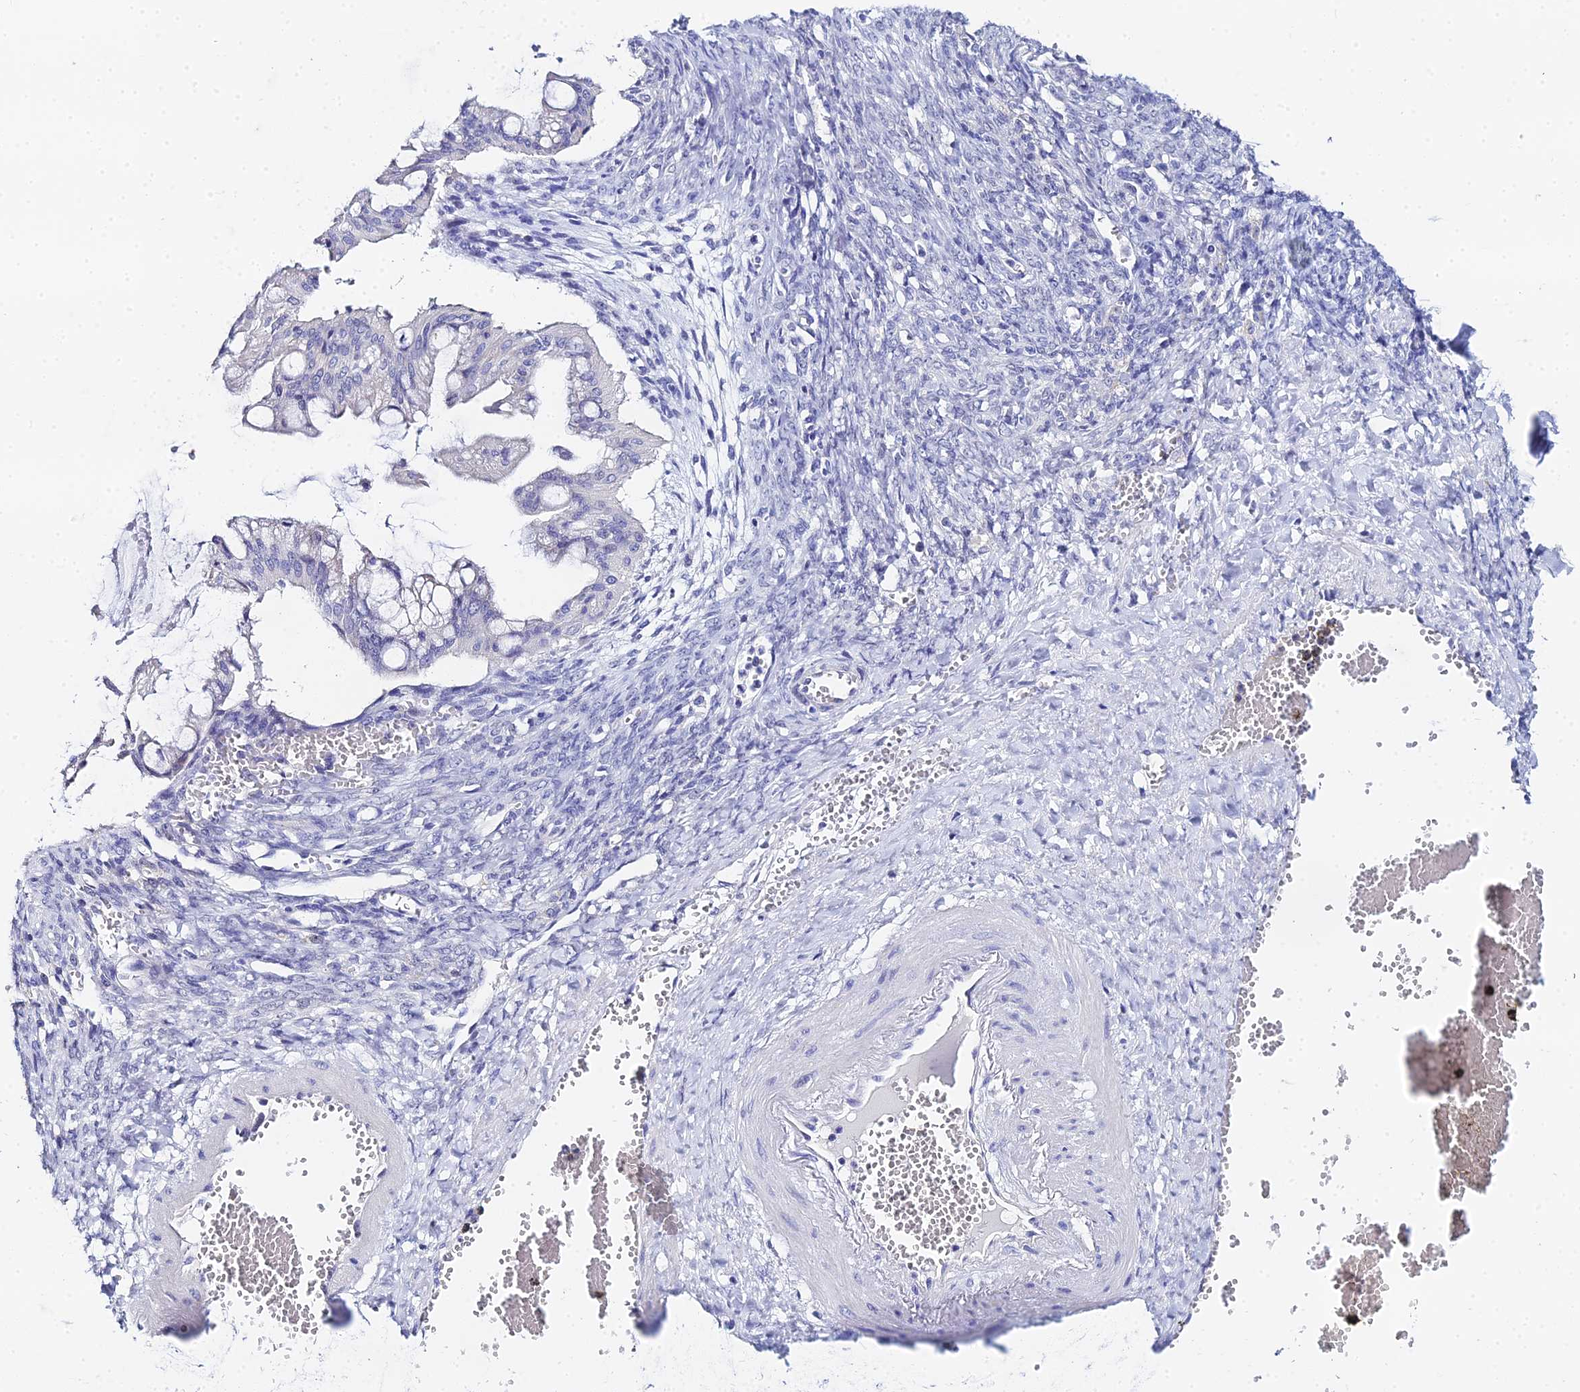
{"staining": {"intensity": "negative", "quantity": "none", "location": "none"}, "tissue": "ovarian cancer", "cell_type": "Tumor cells", "image_type": "cancer", "snomed": [{"axis": "morphology", "description": "Cystadenocarcinoma, mucinous, NOS"}, {"axis": "topography", "description": "Ovary"}], "caption": "An immunohistochemistry (IHC) photomicrograph of mucinous cystadenocarcinoma (ovarian) is shown. There is no staining in tumor cells of mucinous cystadenocarcinoma (ovarian).", "gene": "OCM", "patient": {"sex": "female", "age": 73}}